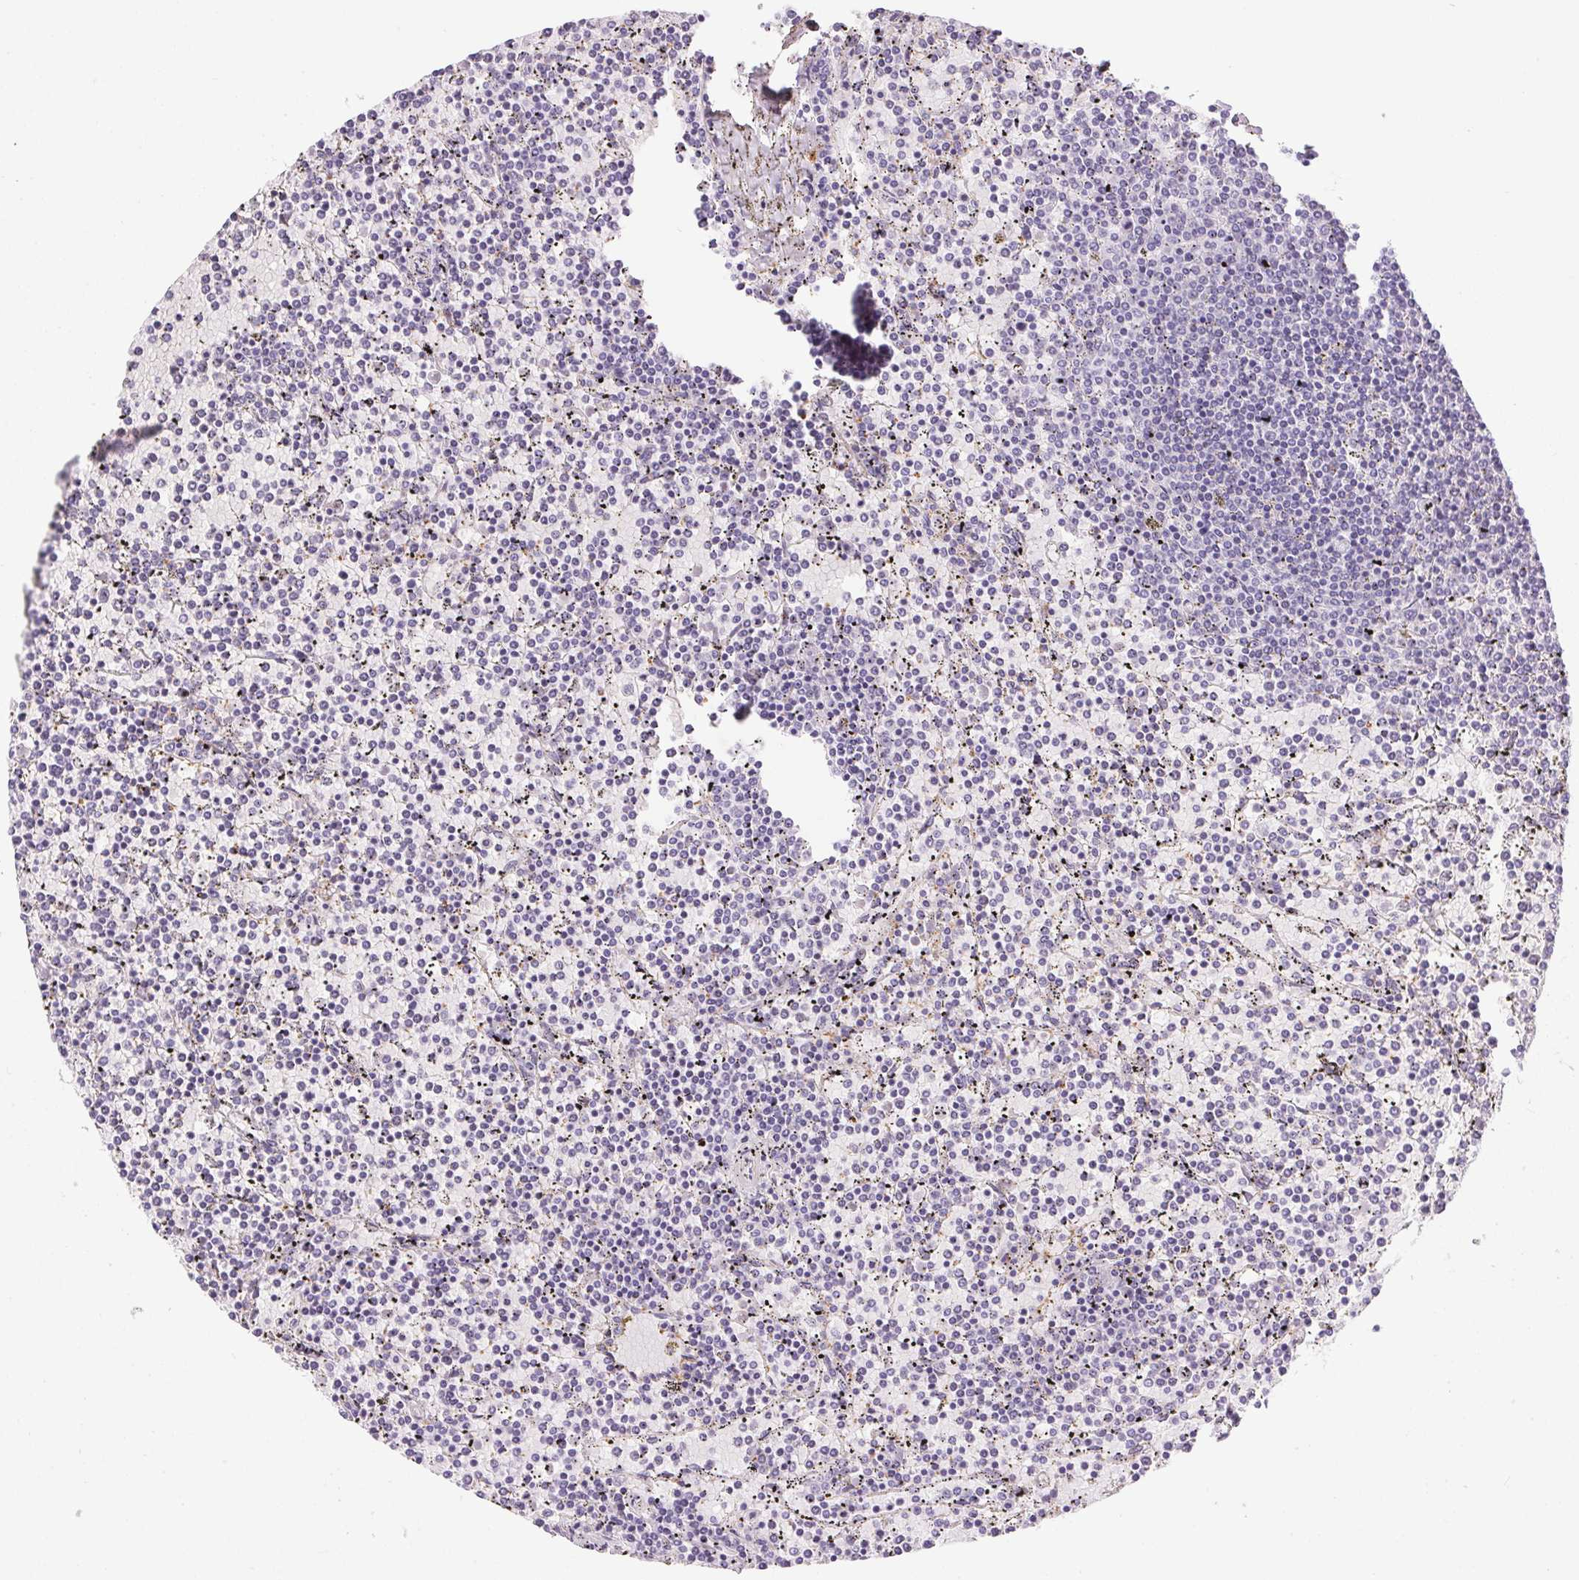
{"staining": {"intensity": "negative", "quantity": "none", "location": "none"}, "tissue": "lymphoma", "cell_type": "Tumor cells", "image_type": "cancer", "snomed": [{"axis": "morphology", "description": "Malignant lymphoma, non-Hodgkin's type, Low grade"}, {"axis": "topography", "description": "Spleen"}], "caption": "High magnification brightfield microscopy of lymphoma stained with DAB (3,3'-diaminobenzidine) (brown) and counterstained with hematoxylin (blue): tumor cells show no significant positivity. The staining was performed using DAB to visualize the protein expression in brown, while the nuclei were stained in blue with hematoxylin (Magnification: 20x).", "gene": "PRL", "patient": {"sex": "female", "age": 77}}